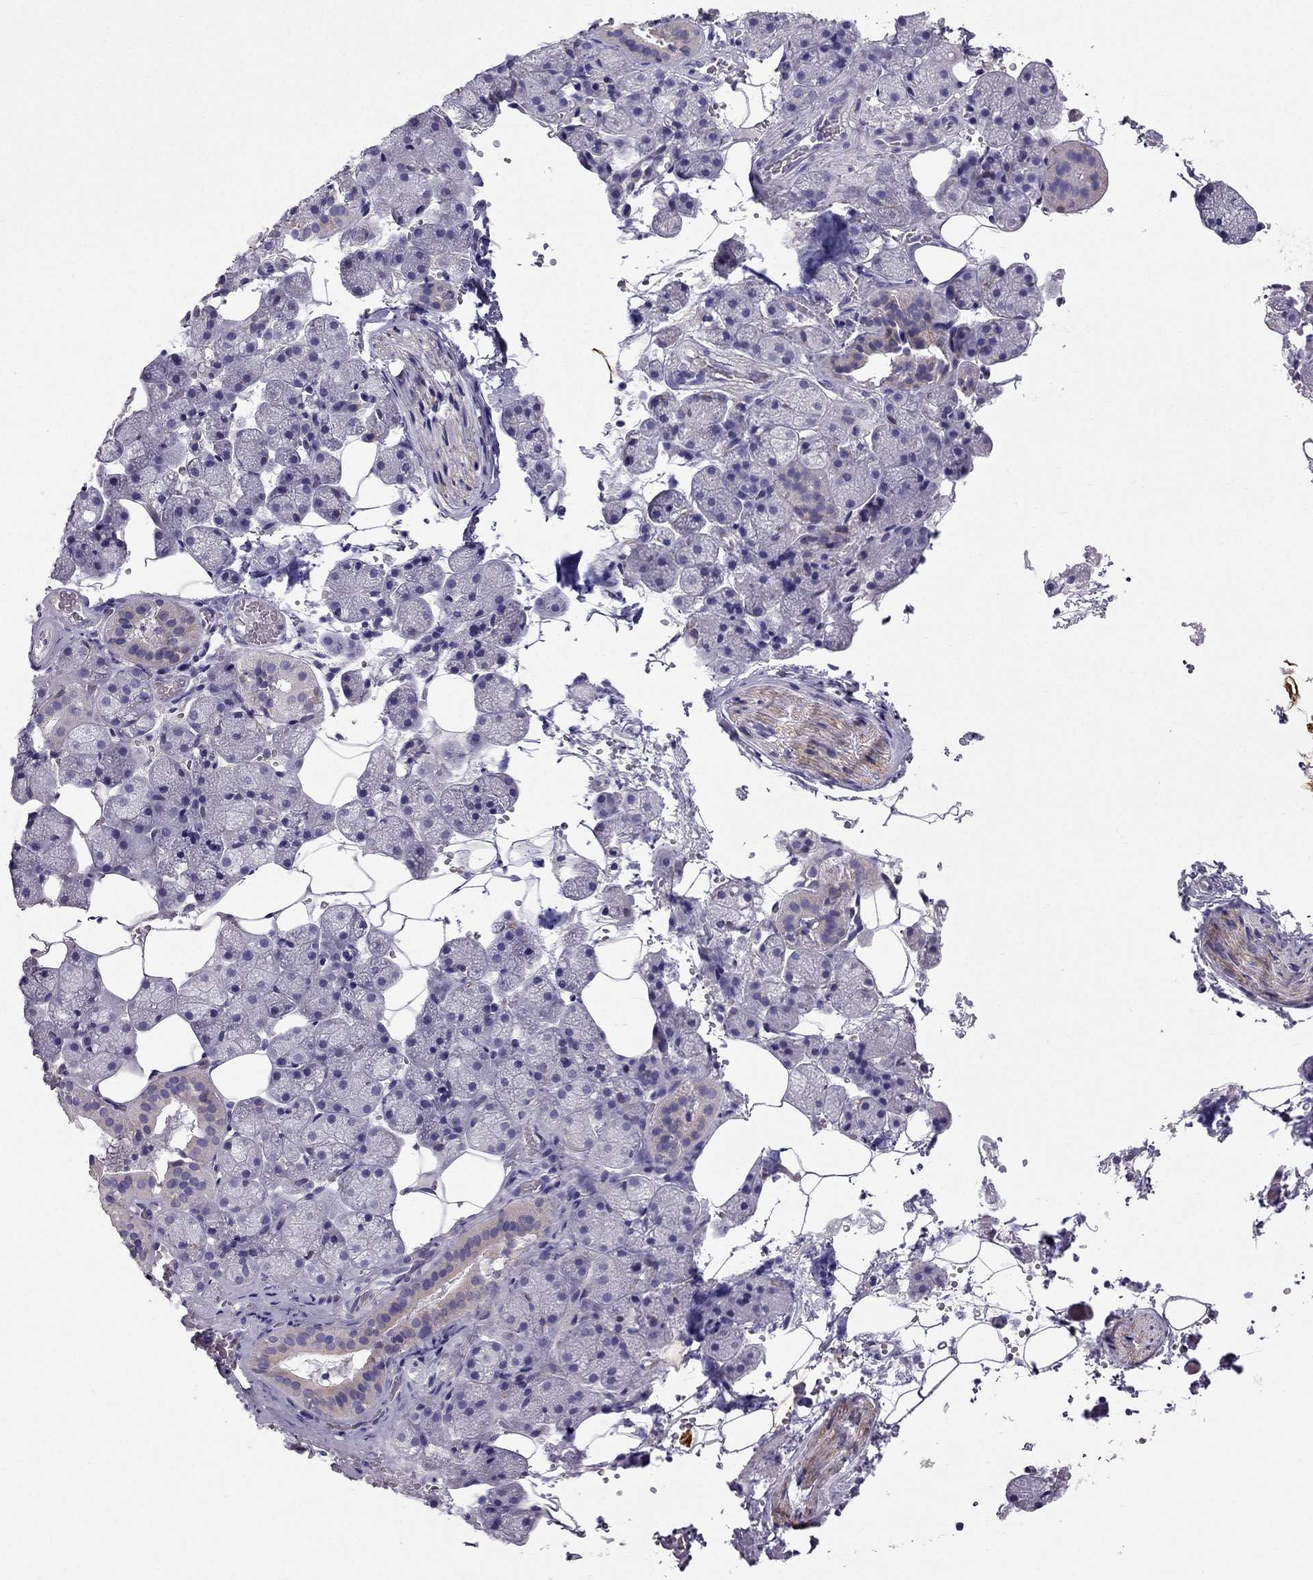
{"staining": {"intensity": "negative", "quantity": "none", "location": "none"}, "tissue": "salivary gland", "cell_type": "Glandular cells", "image_type": "normal", "snomed": [{"axis": "morphology", "description": "Normal tissue, NOS"}, {"axis": "topography", "description": "Salivary gland"}], "caption": "High power microscopy photomicrograph of an immunohistochemistry (IHC) photomicrograph of benign salivary gland, revealing no significant staining in glandular cells.", "gene": "SYT5", "patient": {"sex": "male", "age": 38}}